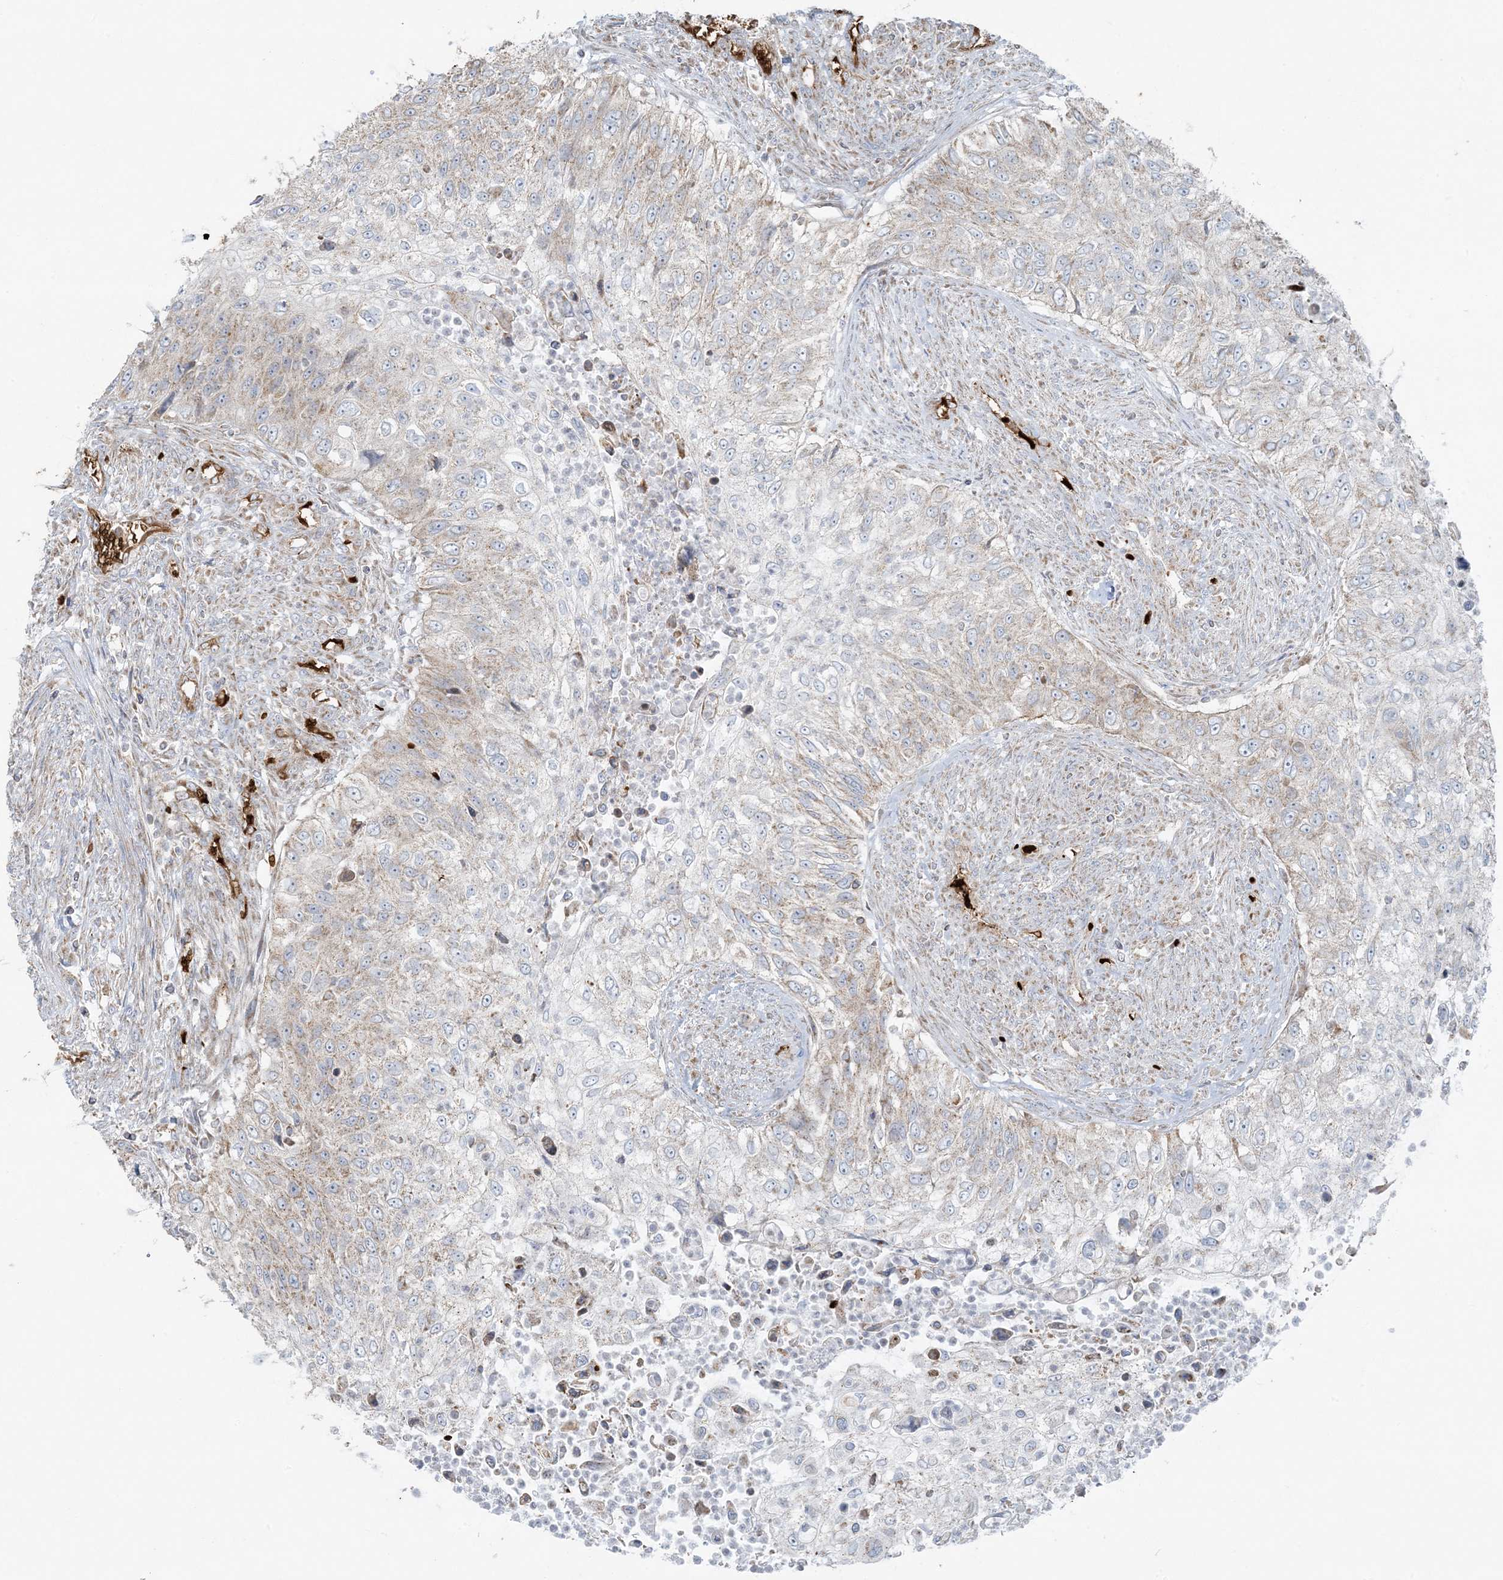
{"staining": {"intensity": "weak", "quantity": "<25%", "location": "cytoplasmic/membranous"}, "tissue": "urothelial cancer", "cell_type": "Tumor cells", "image_type": "cancer", "snomed": [{"axis": "morphology", "description": "Urothelial carcinoma, High grade"}, {"axis": "topography", "description": "Urinary bladder"}], "caption": "Human urothelial carcinoma (high-grade) stained for a protein using IHC shows no expression in tumor cells.", "gene": "PIK3R4", "patient": {"sex": "female", "age": 60}}